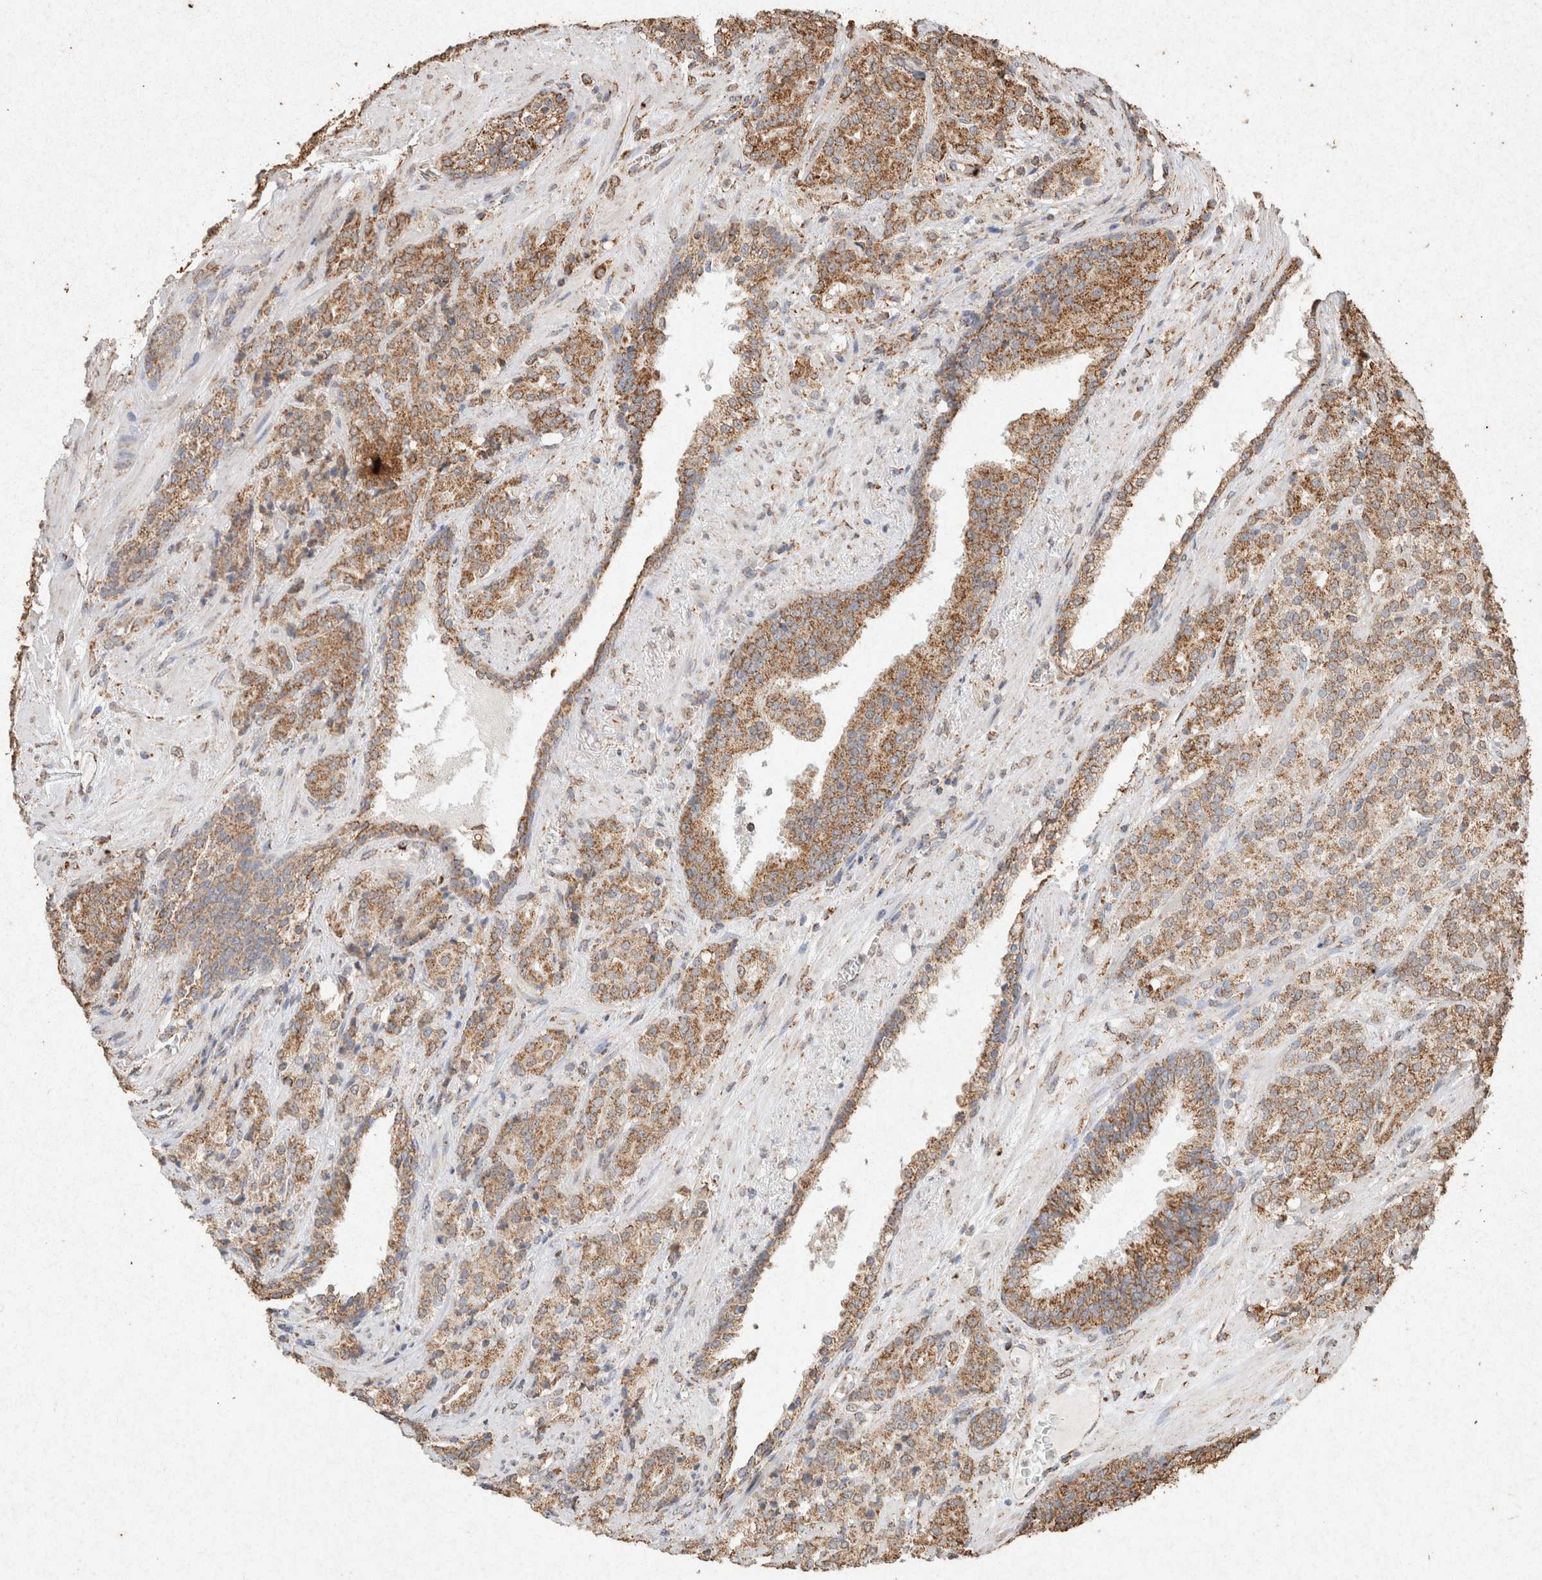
{"staining": {"intensity": "moderate", "quantity": ">75%", "location": "cytoplasmic/membranous"}, "tissue": "prostate cancer", "cell_type": "Tumor cells", "image_type": "cancer", "snomed": [{"axis": "morphology", "description": "Adenocarcinoma, High grade"}, {"axis": "topography", "description": "Prostate"}], "caption": "Immunohistochemistry (IHC) of human prostate high-grade adenocarcinoma displays medium levels of moderate cytoplasmic/membranous expression in about >75% of tumor cells.", "gene": "SDC2", "patient": {"sex": "male", "age": 71}}